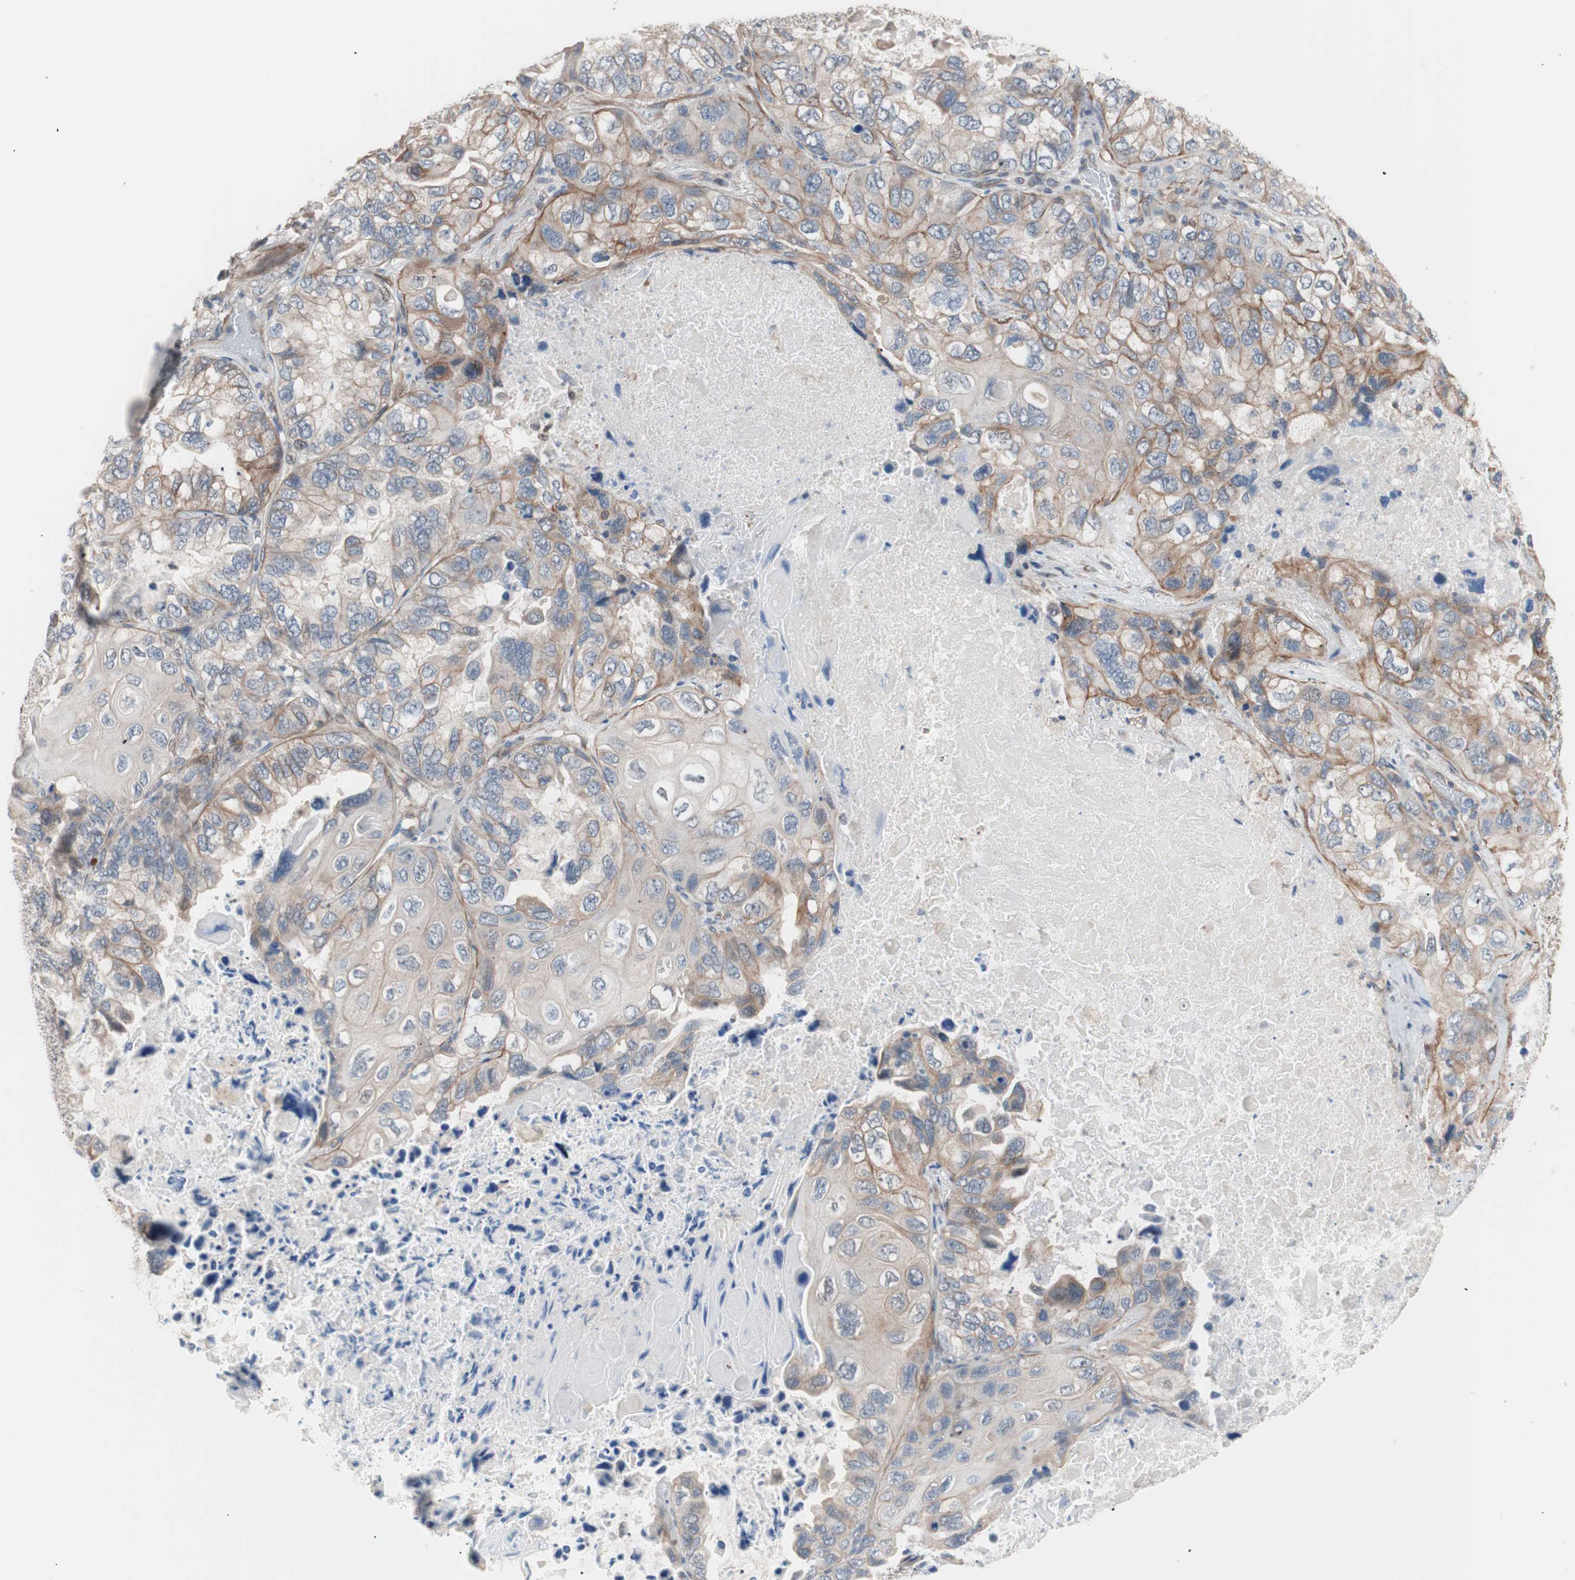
{"staining": {"intensity": "moderate", "quantity": ">75%", "location": "cytoplasmic/membranous"}, "tissue": "lung cancer", "cell_type": "Tumor cells", "image_type": "cancer", "snomed": [{"axis": "morphology", "description": "Squamous cell carcinoma, NOS"}, {"axis": "topography", "description": "Lung"}], "caption": "Protein analysis of lung squamous cell carcinoma tissue exhibits moderate cytoplasmic/membranous expression in approximately >75% of tumor cells.", "gene": "SMG1", "patient": {"sex": "female", "age": 73}}